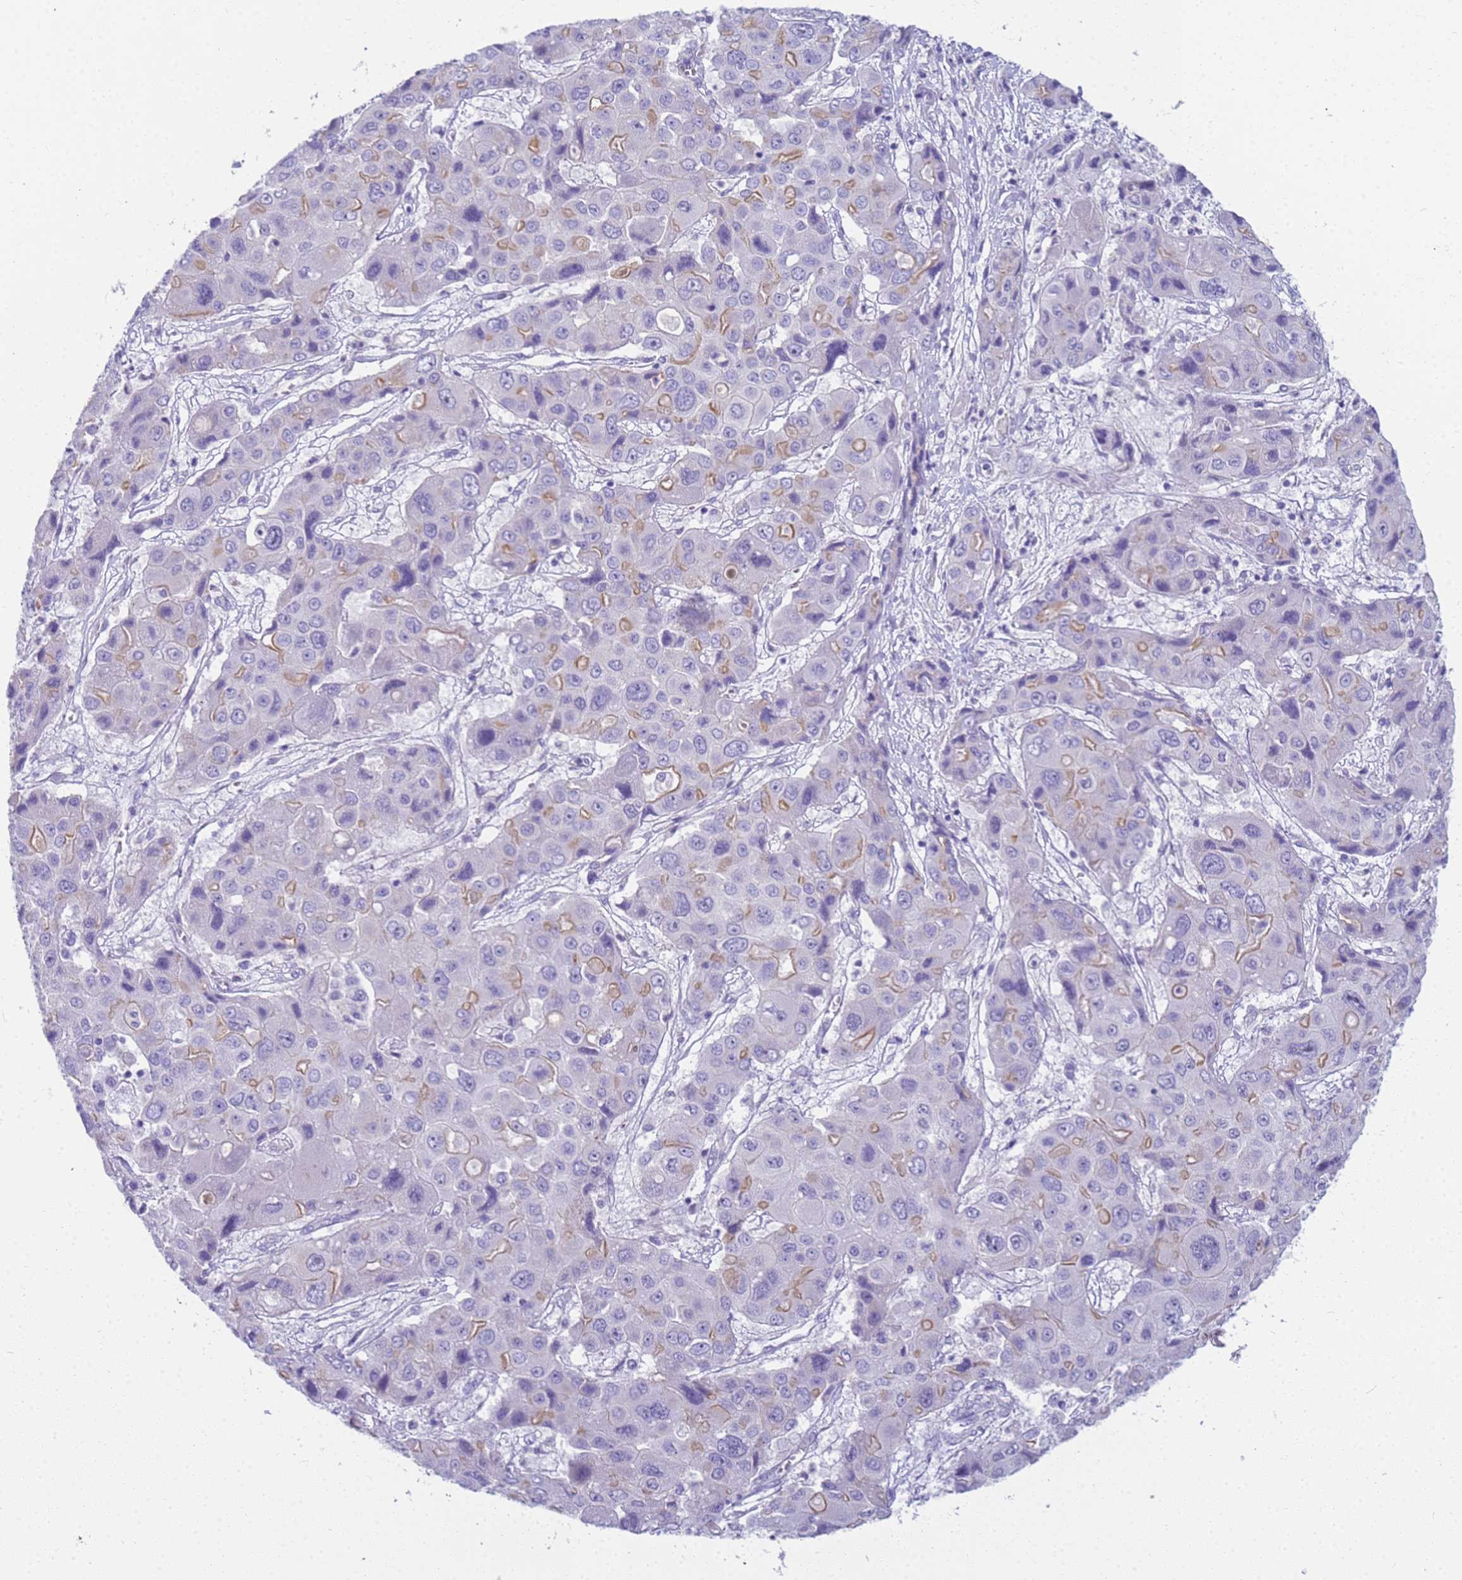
{"staining": {"intensity": "moderate", "quantity": "<25%", "location": "cytoplasmic/membranous"}, "tissue": "liver cancer", "cell_type": "Tumor cells", "image_type": "cancer", "snomed": [{"axis": "morphology", "description": "Cholangiocarcinoma"}, {"axis": "topography", "description": "Liver"}], "caption": "Liver cholangiocarcinoma stained with DAB immunohistochemistry (IHC) reveals low levels of moderate cytoplasmic/membranous positivity in about <25% of tumor cells. Nuclei are stained in blue.", "gene": "RNASE2", "patient": {"sex": "male", "age": 67}}